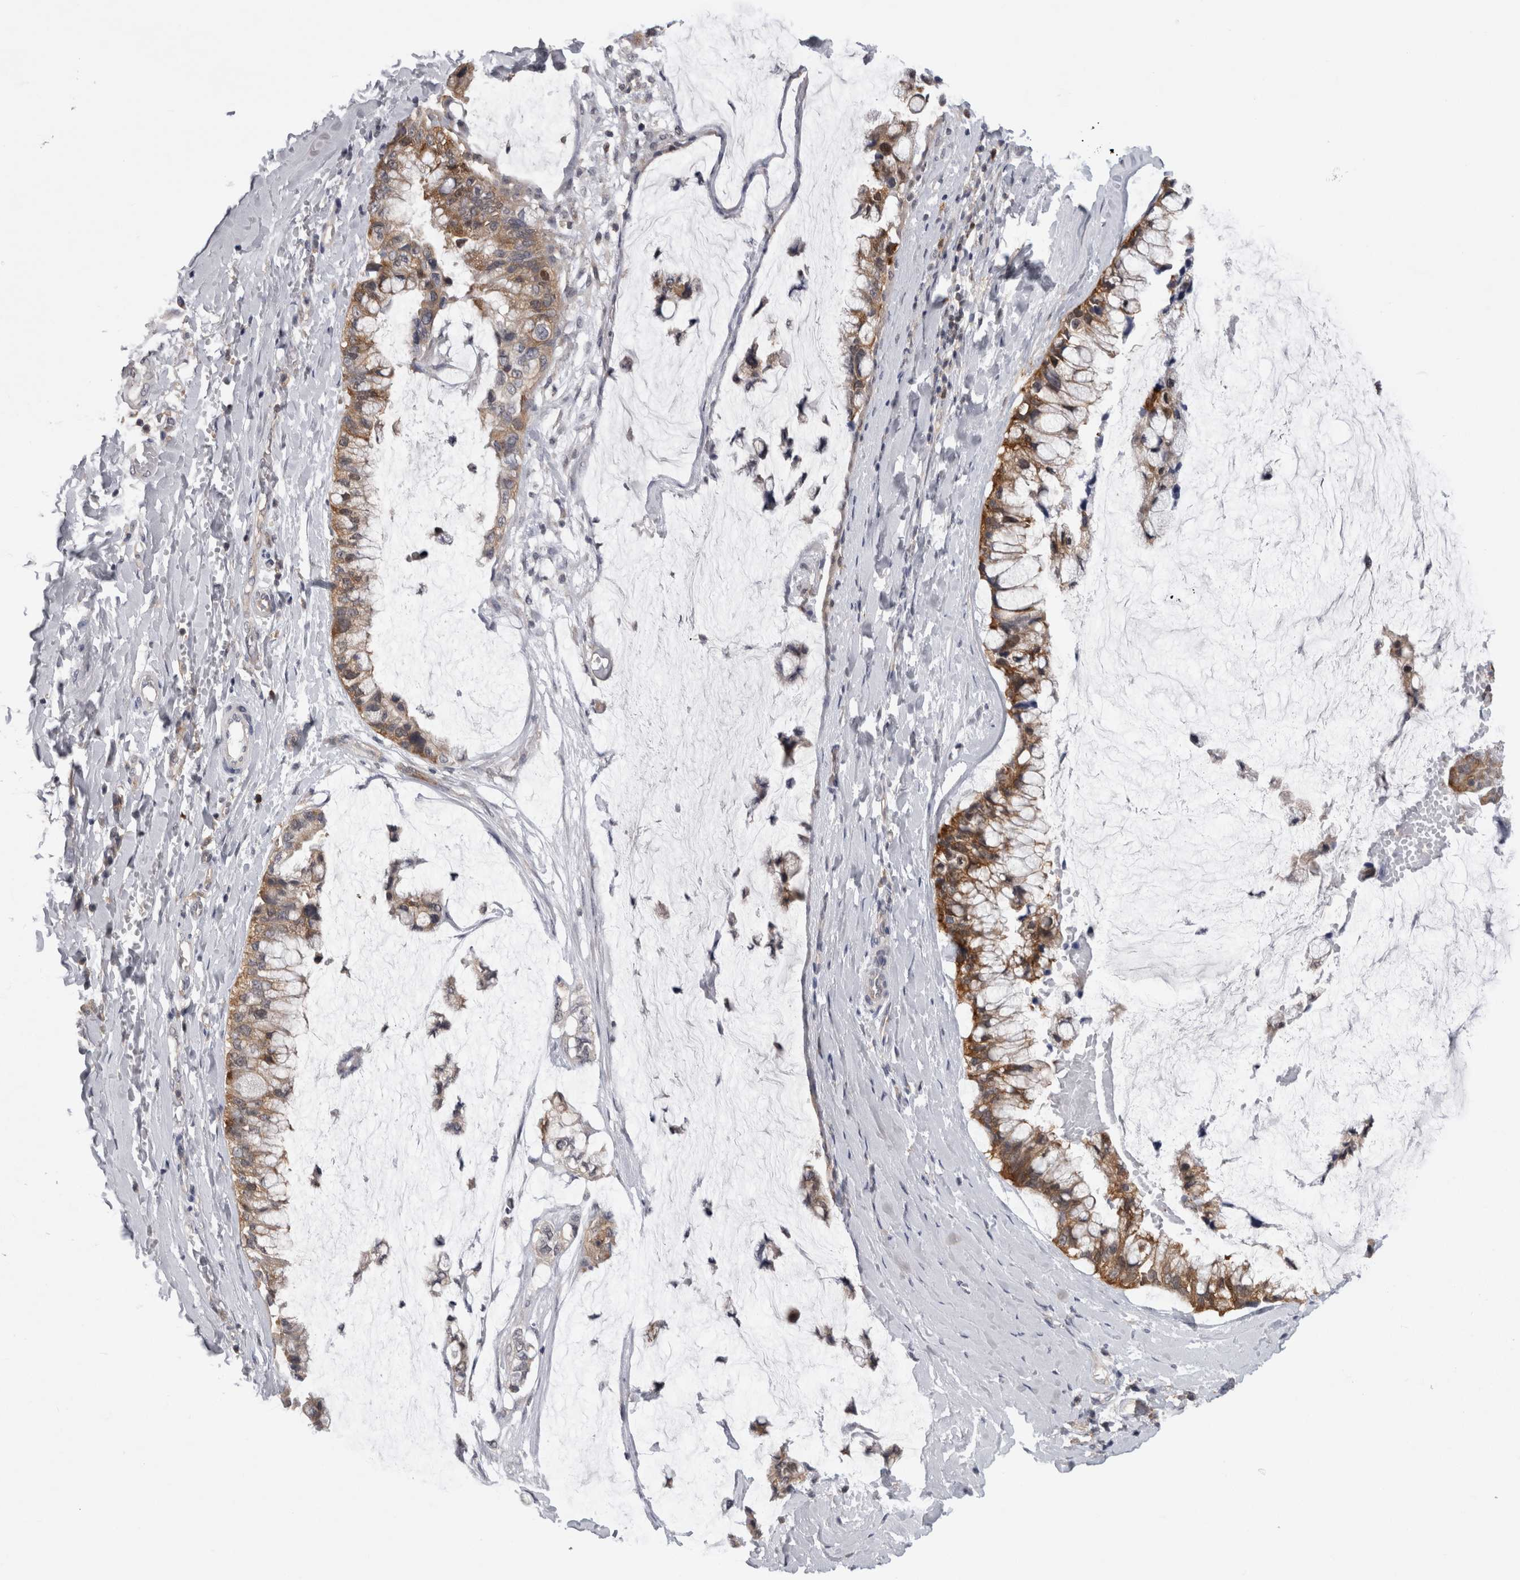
{"staining": {"intensity": "moderate", "quantity": ">75%", "location": "cytoplasmic/membranous"}, "tissue": "ovarian cancer", "cell_type": "Tumor cells", "image_type": "cancer", "snomed": [{"axis": "morphology", "description": "Cystadenocarcinoma, mucinous, NOS"}, {"axis": "topography", "description": "Ovary"}], "caption": "Protein analysis of ovarian cancer (mucinous cystadenocarcinoma) tissue displays moderate cytoplasmic/membranous positivity in about >75% of tumor cells. (IHC, brightfield microscopy, high magnification).", "gene": "CACYBP", "patient": {"sex": "female", "age": 39}}